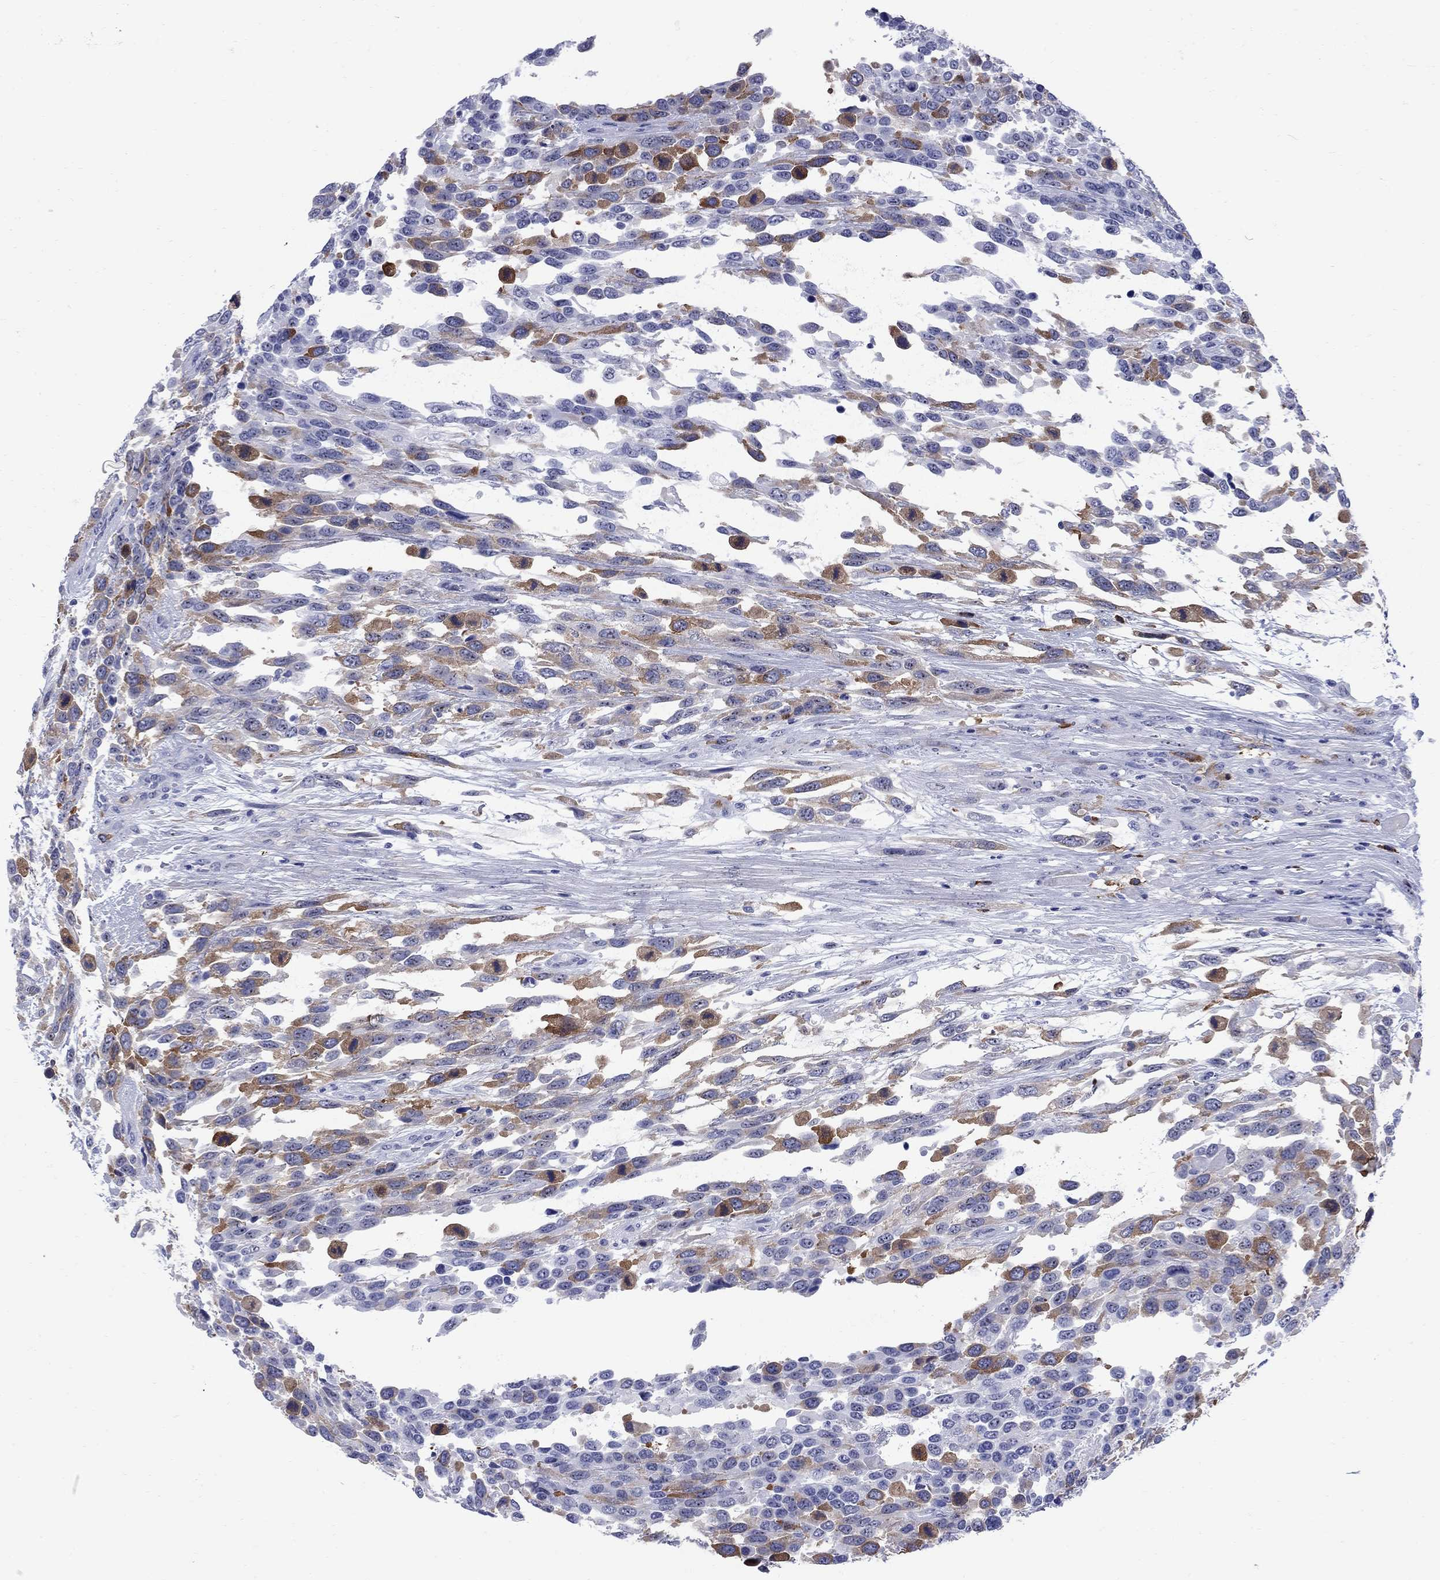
{"staining": {"intensity": "moderate", "quantity": "25%-75%", "location": "cytoplasmic/membranous"}, "tissue": "urothelial cancer", "cell_type": "Tumor cells", "image_type": "cancer", "snomed": [{"axis": "morphology", "description": "Urothelial carcinoma, High grade"}, {"axis": "topography", "description": "Urinary bladder"}], "caption": "Urothelial cancer stained with a protein marker exhibits moderate staining in tumor cells.", "gene": "TACC3", "patient": {"sex": "female", "age": 70}}